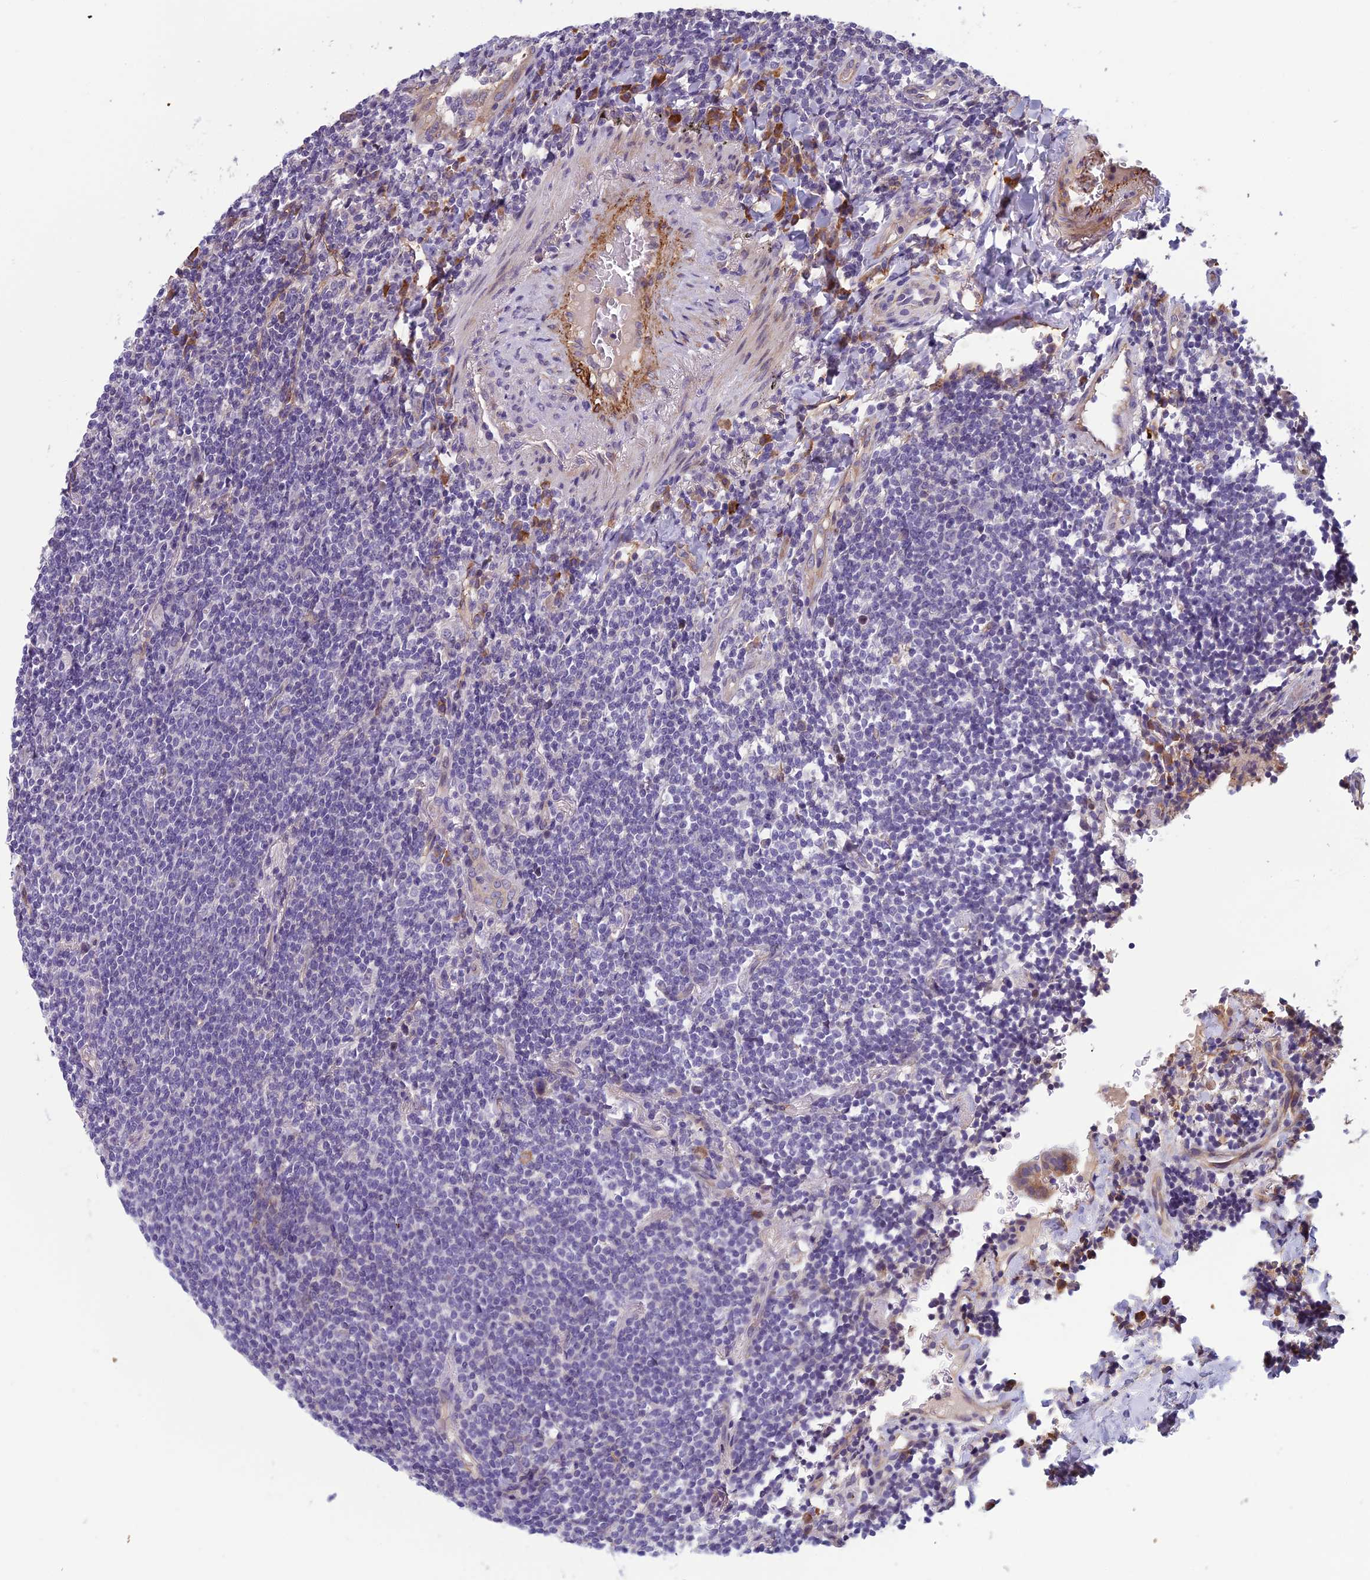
{"staining": {"intensity": "negative", "quantity": "none", "location": "none"}, "tissue": "lymphoma", "cell_type": "Tumor cells", "image_type": "cancer", "snomed": [{"axis": "morphology", "description": "Malignant lymphoma, non-Hodgkin's type, Low grade"}, {"axis": "topography", "description": "Lung"}], "caption": "Malignant lymphoma, non-Hodgkin's type (low-grade) was stained to show a protein in brown. There is no significant expression in tumor cells.", "gene": "TSPAN15", "patient": {"sex": "female", "age": 71}}